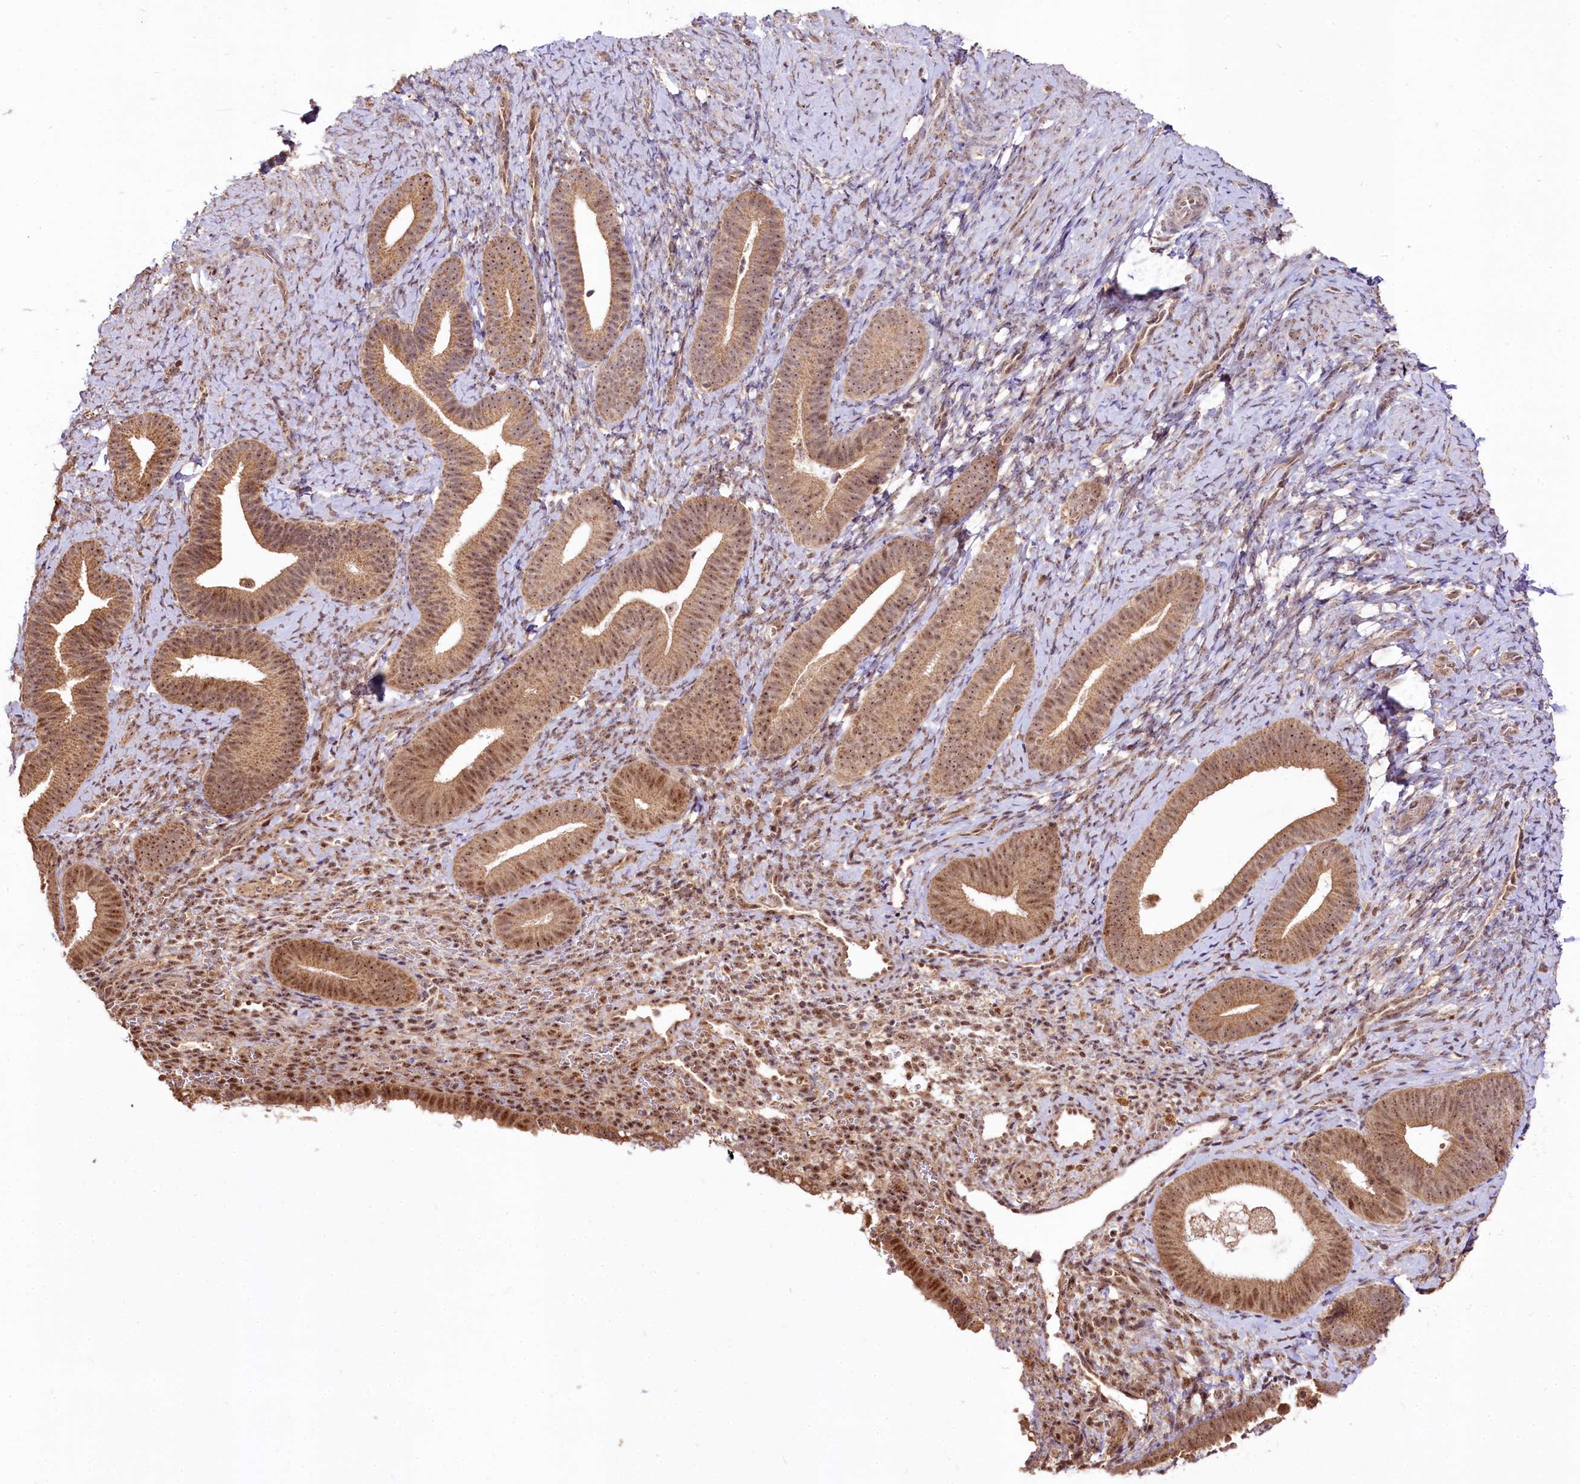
{"staining": {"intensity": "moderate", "quantity": "25%-75%", "location": "nuclear"}, "tissue": "endometrium", "cell_type": "Cells in endometrial stroma", "image_type": "normal", "snomed": [{"axis": "morphology", "description": "Normal tissue, NOS"}, {"axis": "topography", "description": "Endometrium"}], "caption": "Protein staining of normal endometrium shows moderate nuclear staining in approximately 25%-75% of cells in endometrial stroma. (brown staining indicates protein expression, while blue staining denotes nuclei).", "gene": "RRP8", "patient": {"sex": "female", "age": 65}}